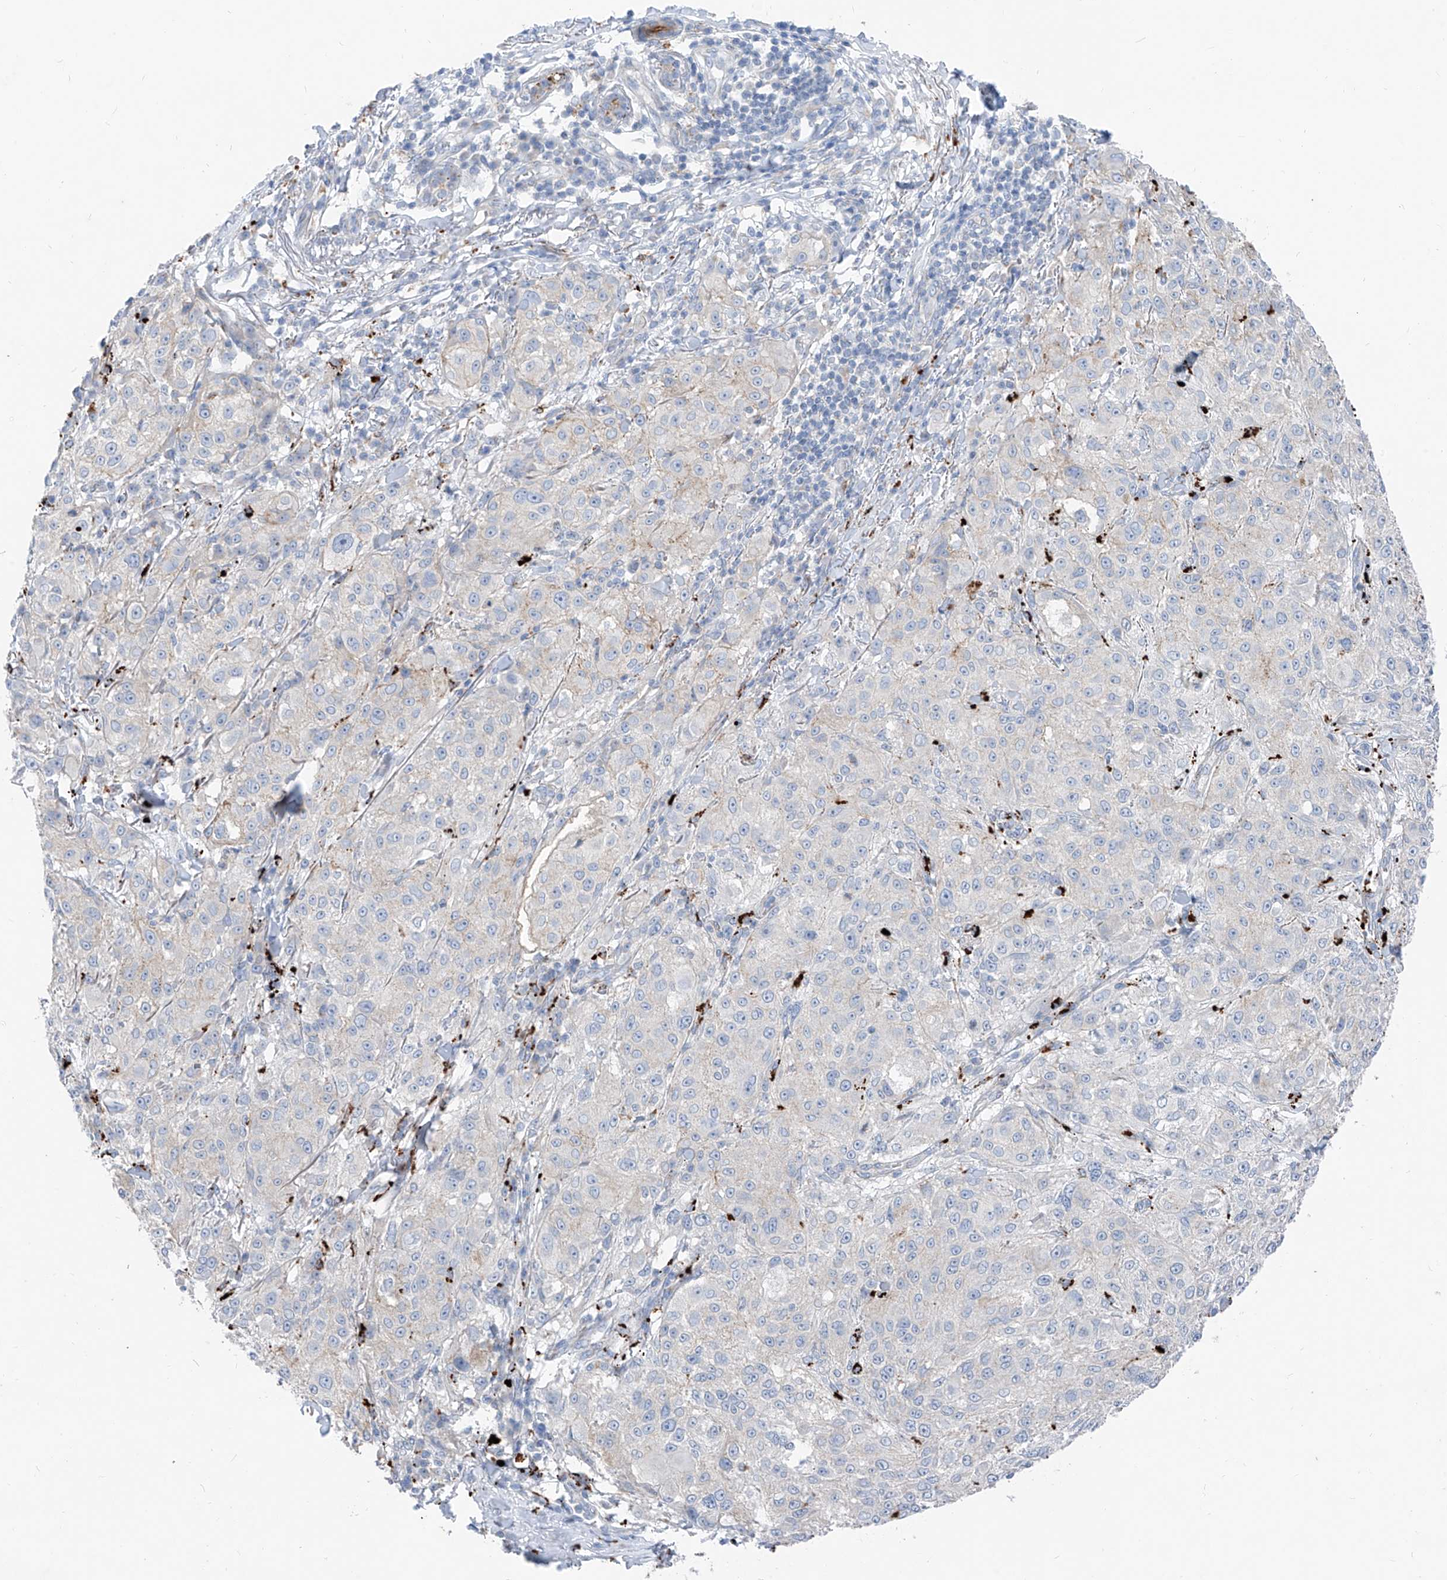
{"staining": {"intensity": "negative", "quantity": "none", "location": "none"}, "tissue": "melanoma", "cell_type": "Tumor cells", "image_type": "cancer", "snomed": [{"axis": "morphology", "description": "Necrosis, NOS"}, {"axis": "morphology", "description": "Malignant melanoma, NOS"}, {"axis": "topography", "description": "Skin"}], "caption": "Immunohistochemistry (IHC) micrograph of neoplastic tissue: melanoma stained with DAB shows no significant protein expression in tumor cells.", "gene": "GPR137C", "patient": {"sex": "female", "age": 87}}